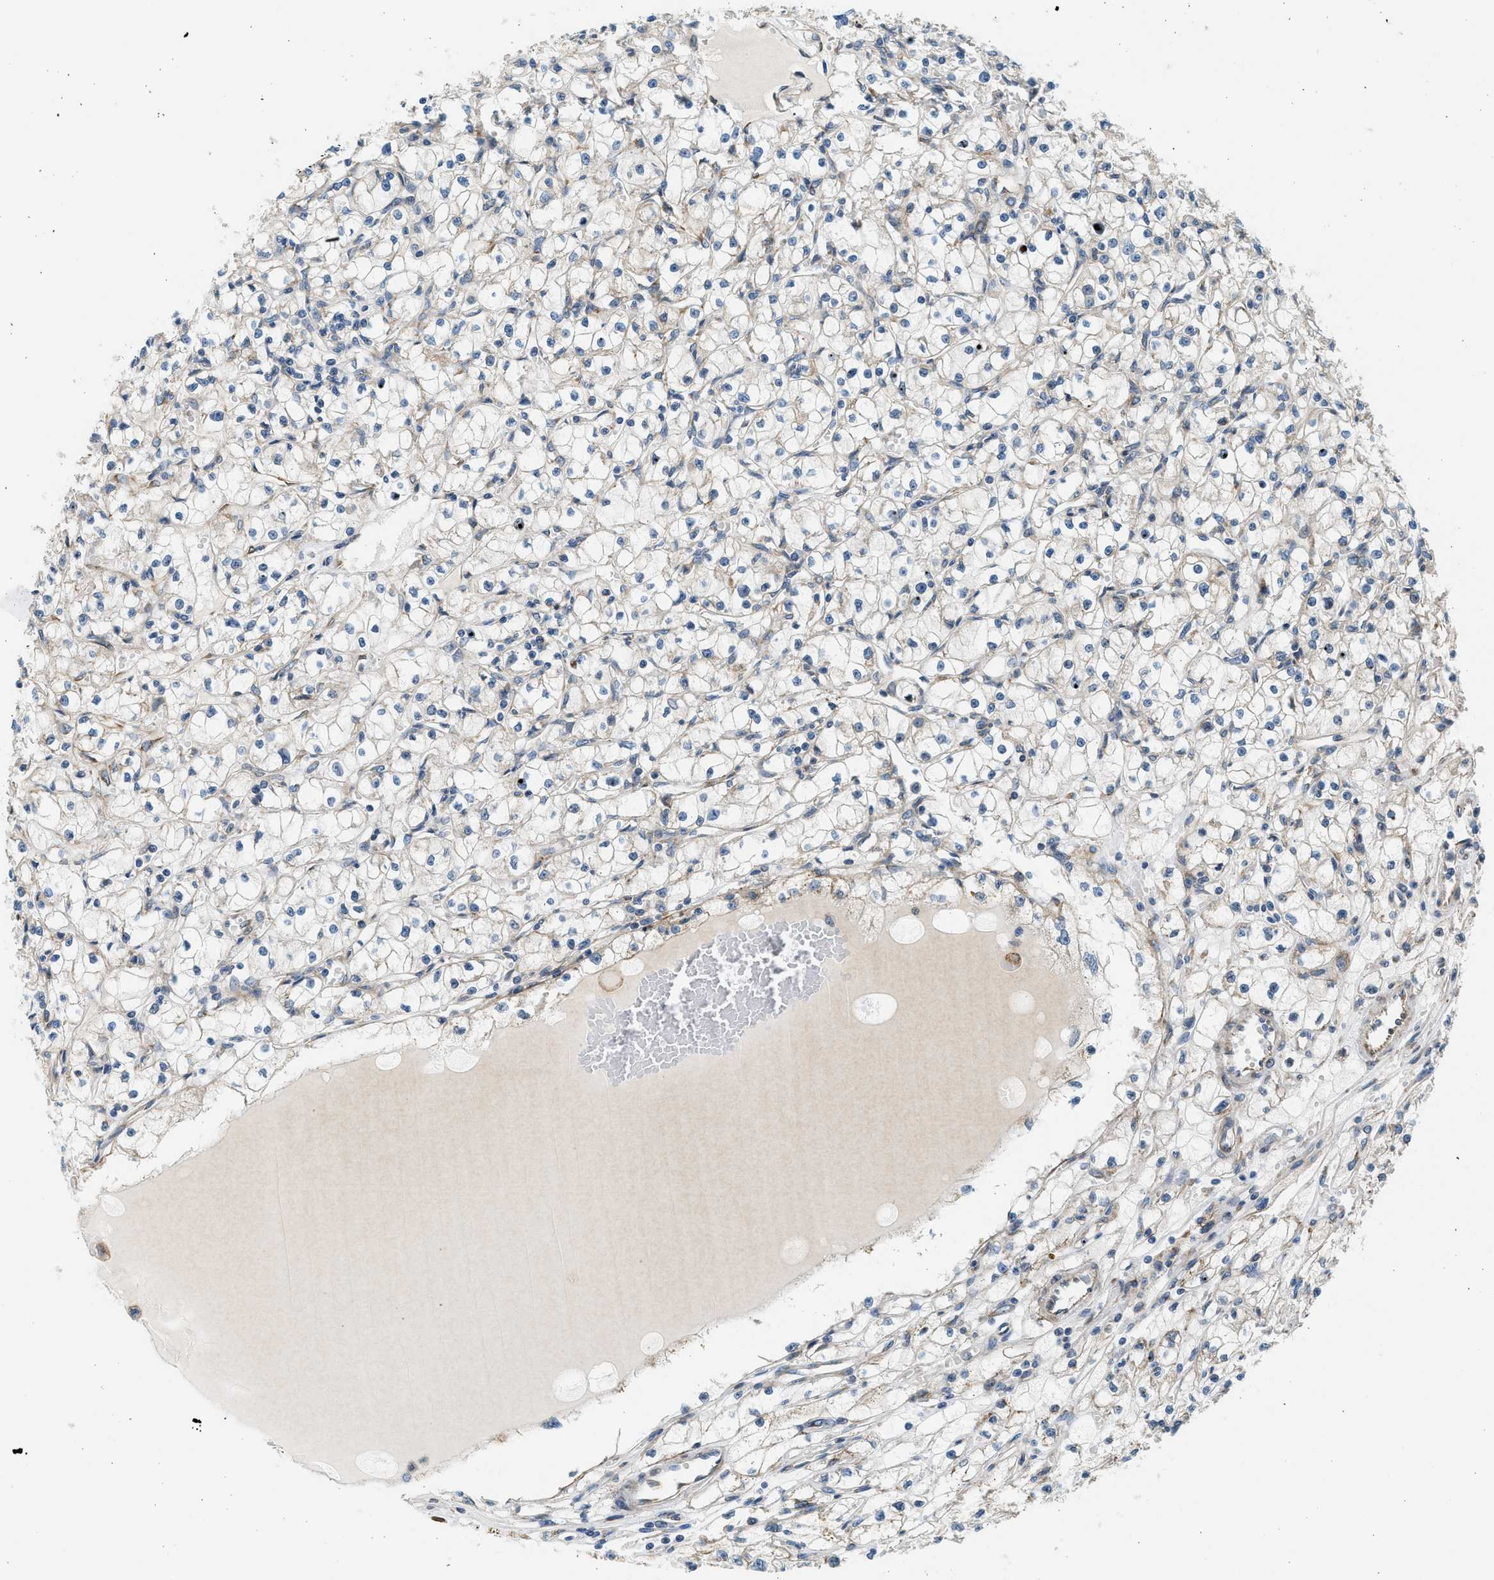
{"staining": {"intensity": "negative", "quantity": "none", "location": "none"}, "tissue": "renal cancer", "cell_type": "Tumor cells", "image_type": "cancer", "snomed": [{"axis": "morphology", "description": "Adenocarcinoma, NOS"}, {"axis": "topography", "description": "Kidney"}], "caption": "Immunohistochemistry (IHC) of adenocarcinoma (renal) demonstrates no staining in tumor cells.", "gene": "CNTN6", "patient": {"sex": "male", "age": 56}}